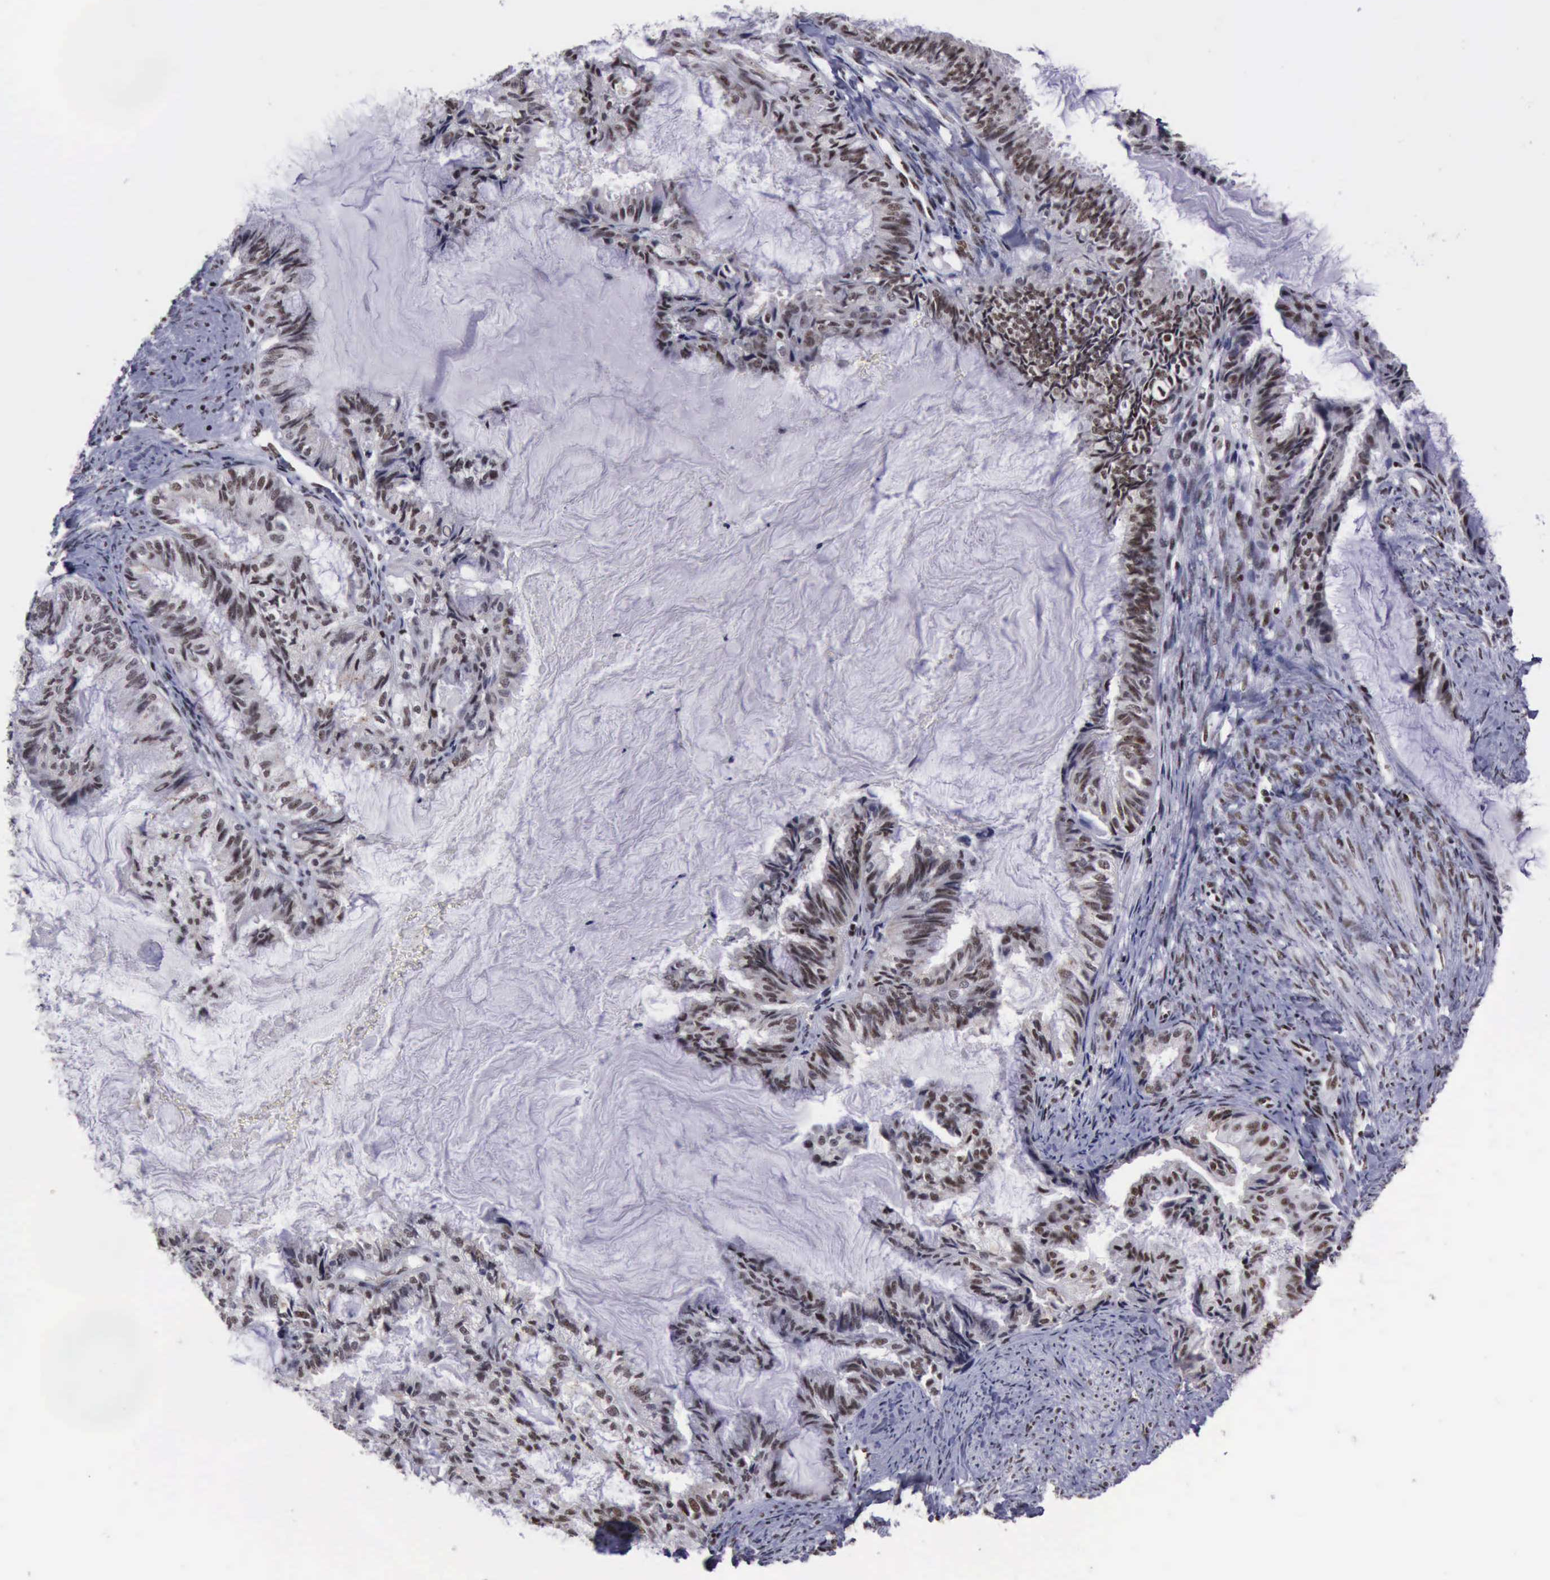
{"staining": {"intensity": "weak", "quantity": "25%-75%", "location": "nuclear"}, "tissue": "endometrial cancer", "cell_type": "Tumor cells", "image_type": "cancer", "snomed": [{"axis": "morphology", "description": "Adenocarcinoma, NOS"}, {"axis": "topography", "description": "Endometrium"}], "caption": "Weak nuclear protein positivity is present in approximately 25%-75% of tumor cells in endometrial cancer (adenocarcinoma). Using DAB (3,3'-diaminobenzidine) (brown) and hematoxylin (blue) stains, captured at high magnification using brightfield microscopy.", "gene": "YY1", "patient": {"sex": "female", "age": 86}}